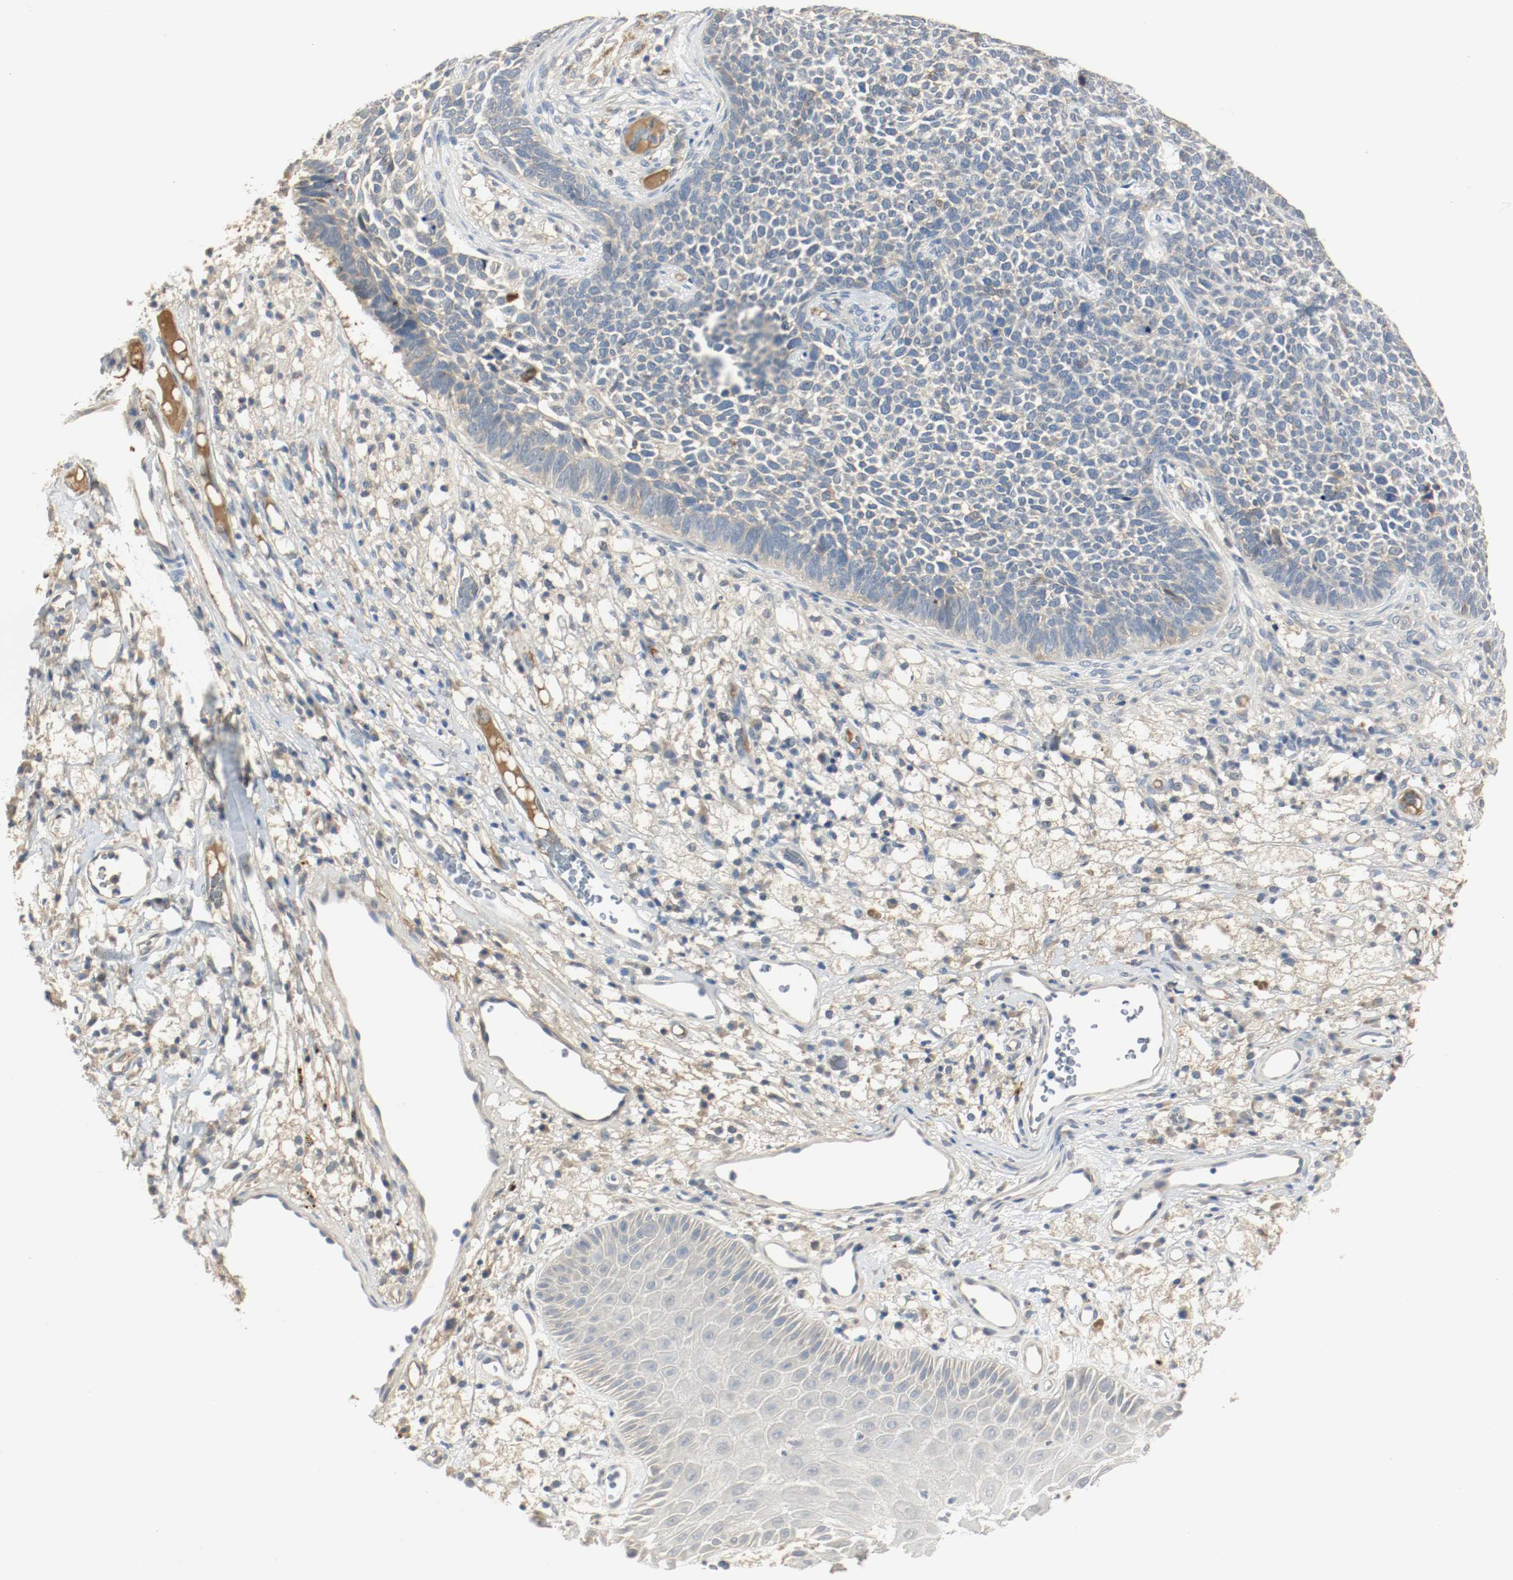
{"staining": {"intensity": "negative", "quantity": "none", "location": "none"}, "tissue": "skin cancer", "cell_type": "Tumor cells", "image_type": "cancer", "snomed": [{"axis": "morphology", "description": "Basal cell carcinoma"}, {"axis": "topography", "description": "Skin"}], "caption": "Tumor cells are negative for protein expression in human skin basal cell carcinoma.", "gene": "MELTF", "patient": {"sex": "female", "age": 84}}